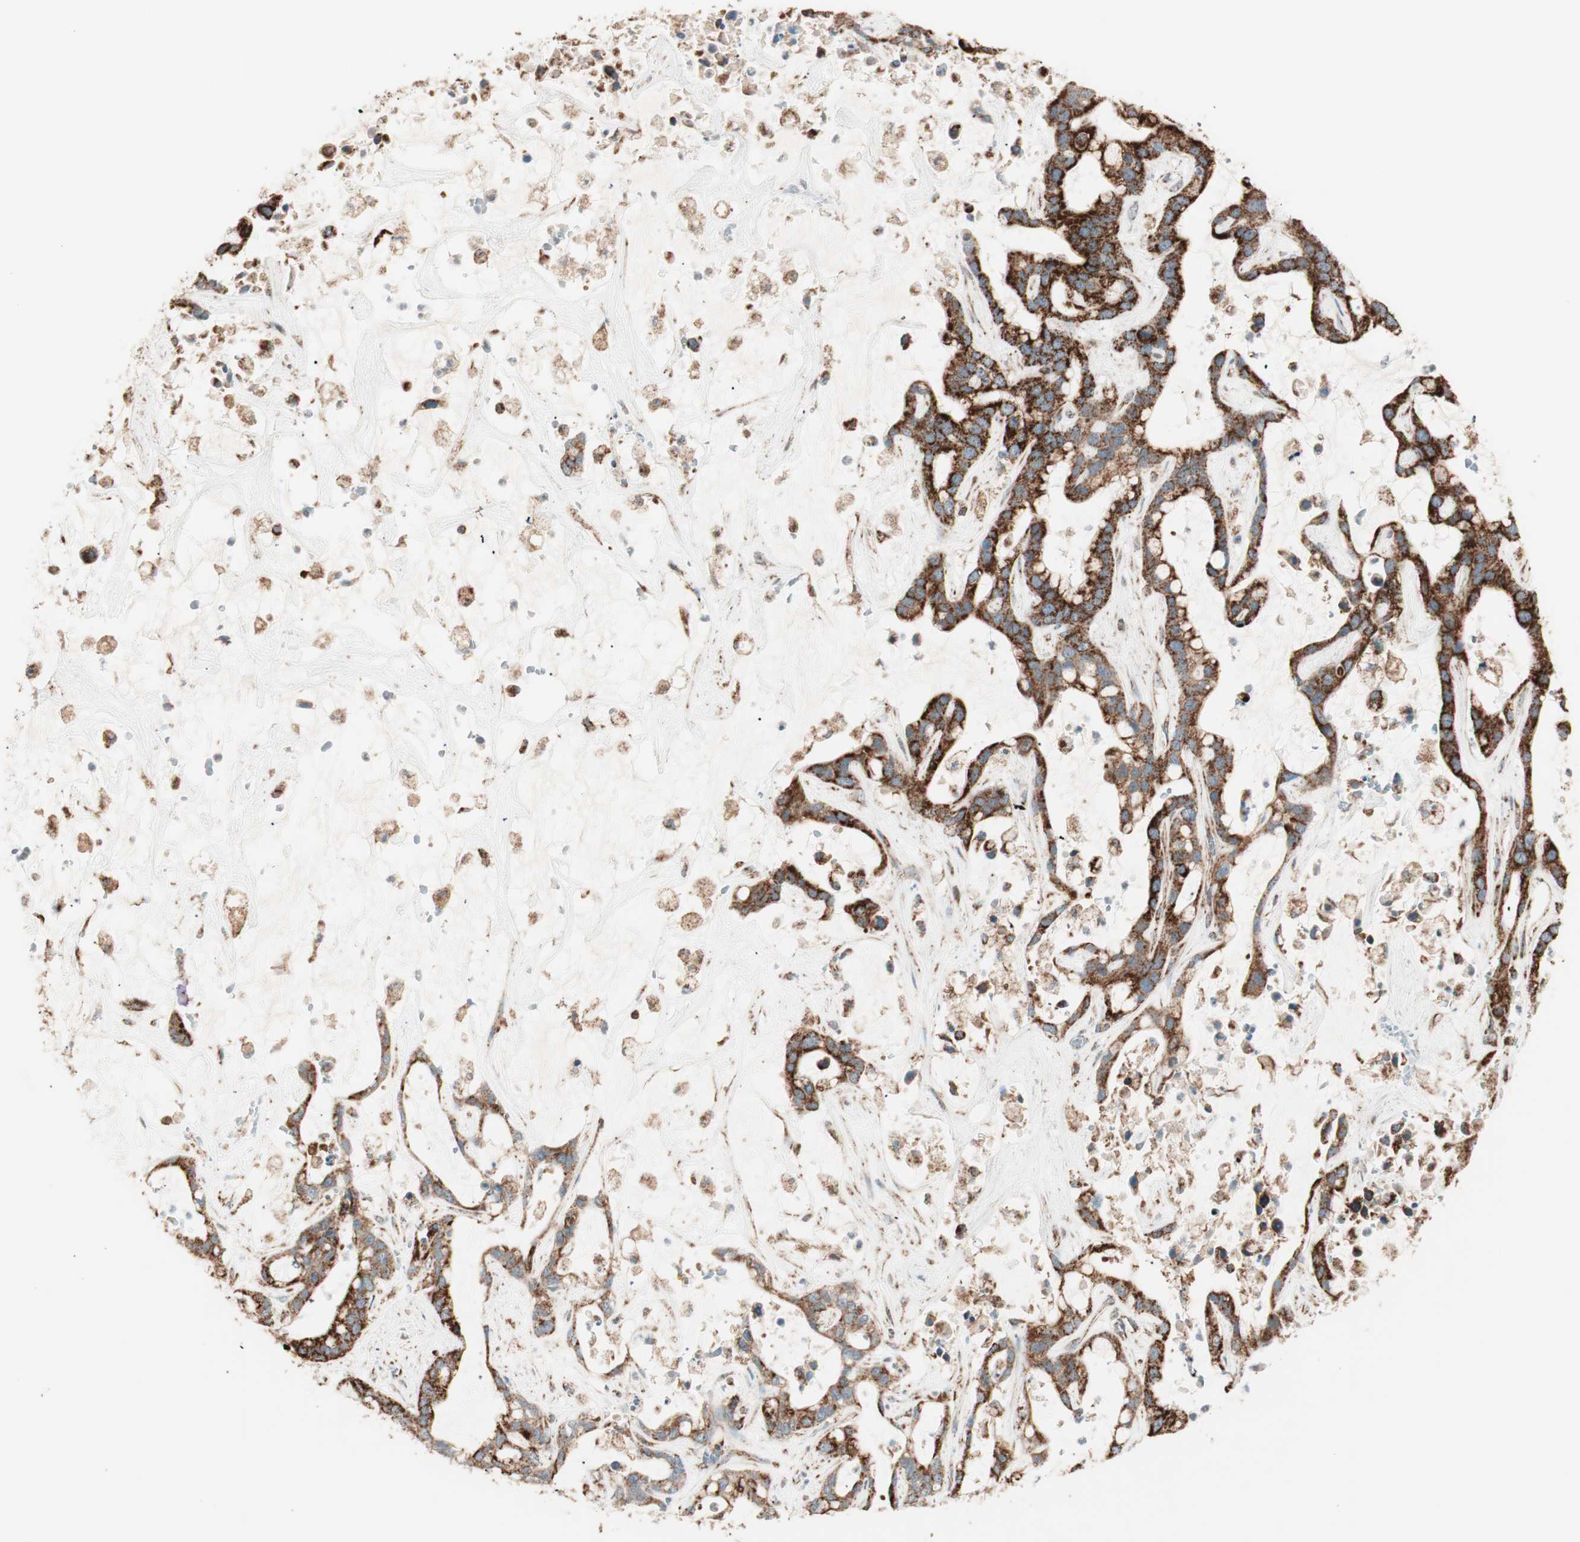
{"staining": {"intensity": "strong", "quantity": ">75%", "location": "cytoplasmic/membranous"}, "tissue": "liver cancer", "cell_type": "Tumor cells", "image_type": "cancer", "snomed": [{"axis": "morphology", "description": "Cholangiocarcinoma"}, {"axis": "topography", "description": "Liver"}], "caption": "Immunohistochemical staining of human liver cancer shows high levels of strong cytoplasmic/membranous protein positivity in approximately >75% of tumor cells. The protein of interest is shown in brown color, while the nuclei are stained blue.", "gene": "TOMM22", "patient": {"sex": "female", "age": 65}}